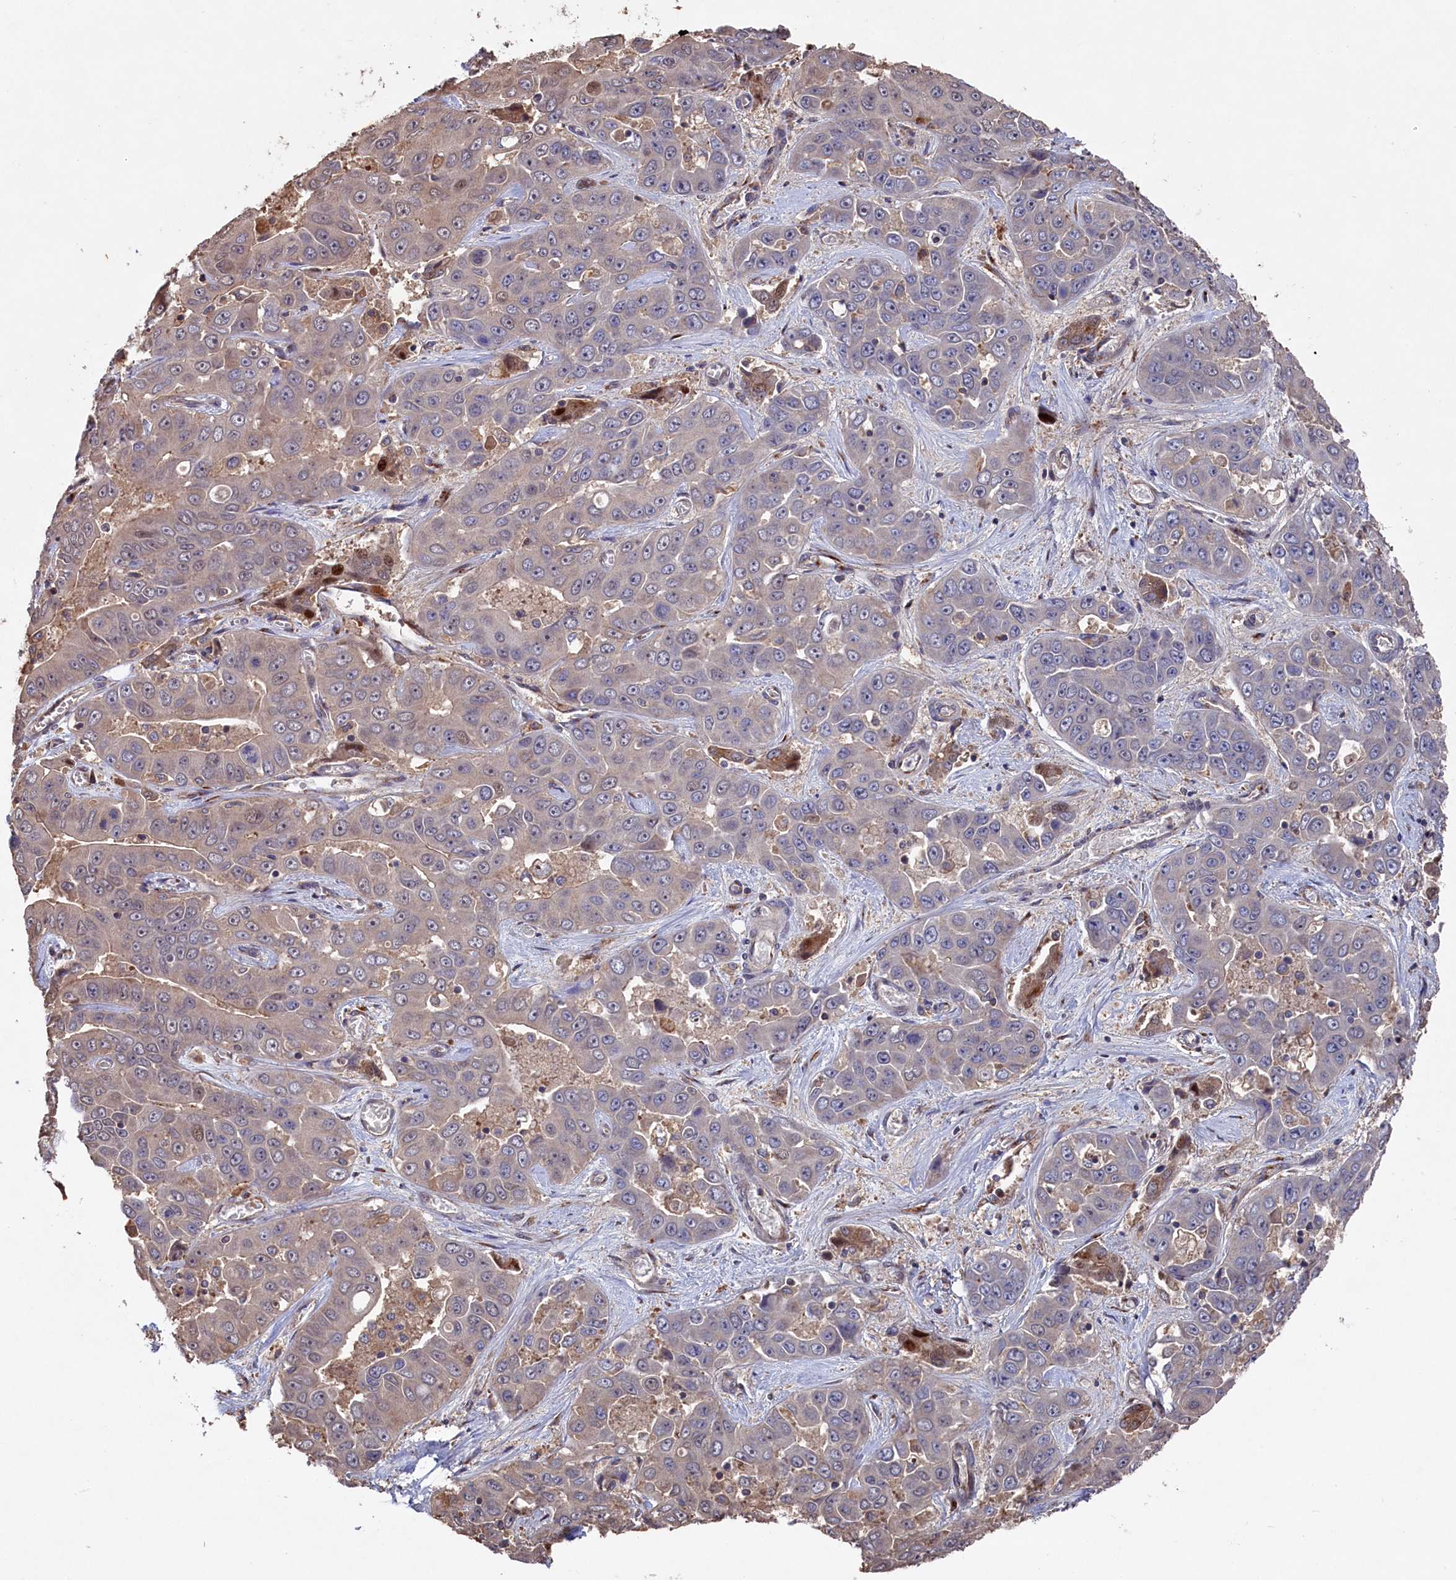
{"staining": {"intensity": "negative", "quantity": "none", "location": "none"}, "tissue": "liver cancer", "cell_type": "Tumor cells", "image_type": "cancer", "snomed": [{"axis": "morphology", "description": "Cholangiocarcinoma"}, {"axis": "topography", "description": "Liver"}], "caption": "Liver cancer was stained to show a protein in brown. There is no significant staining in tumor cells.", "gene": "NAA60", "patient": {"sex": "female", "age": 52}}